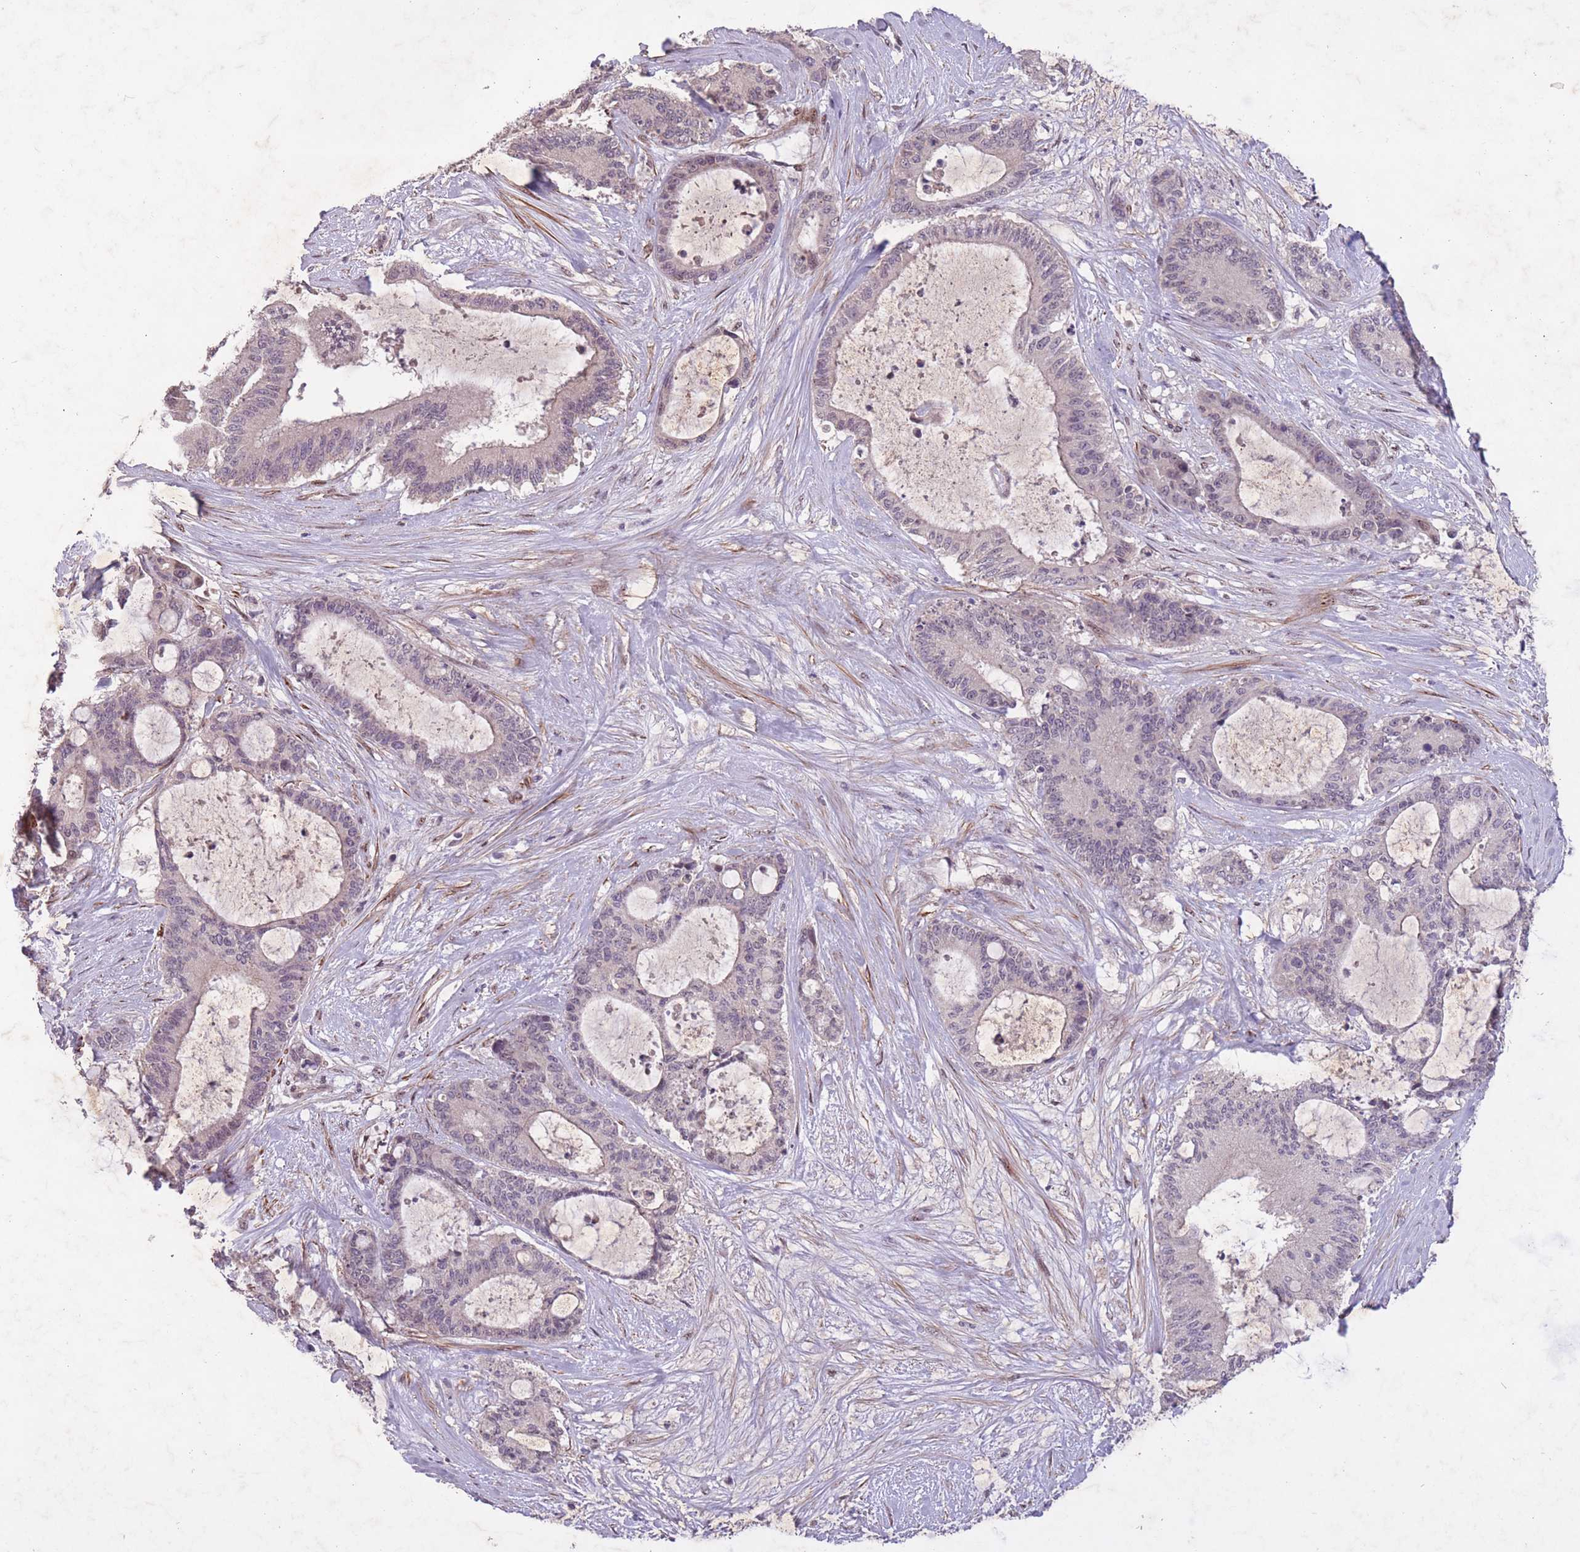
{"staining": {"intensity": "negative", "quantity": "none", "location": "none"}, "tissue": "liver cancer", "cell_type": "Tumor cells", "image_type": "cancer", "snomed": [{"axis": "morphology", "description": "Normal tissue, NOS"}, {"axis": "morphology", "description": "Cholangiocarcinoma"}, {"axis": "topography", "description": "Liver"}, {"axis": "topography", "description": "Peripheral nerve tissue"}], "caption": "Liver cholangiocarcinoma stained for a protein using IHC displays no staining tumor cells.", "gene": "CBX6", "patient": {"sex": "female", "age": 73}}